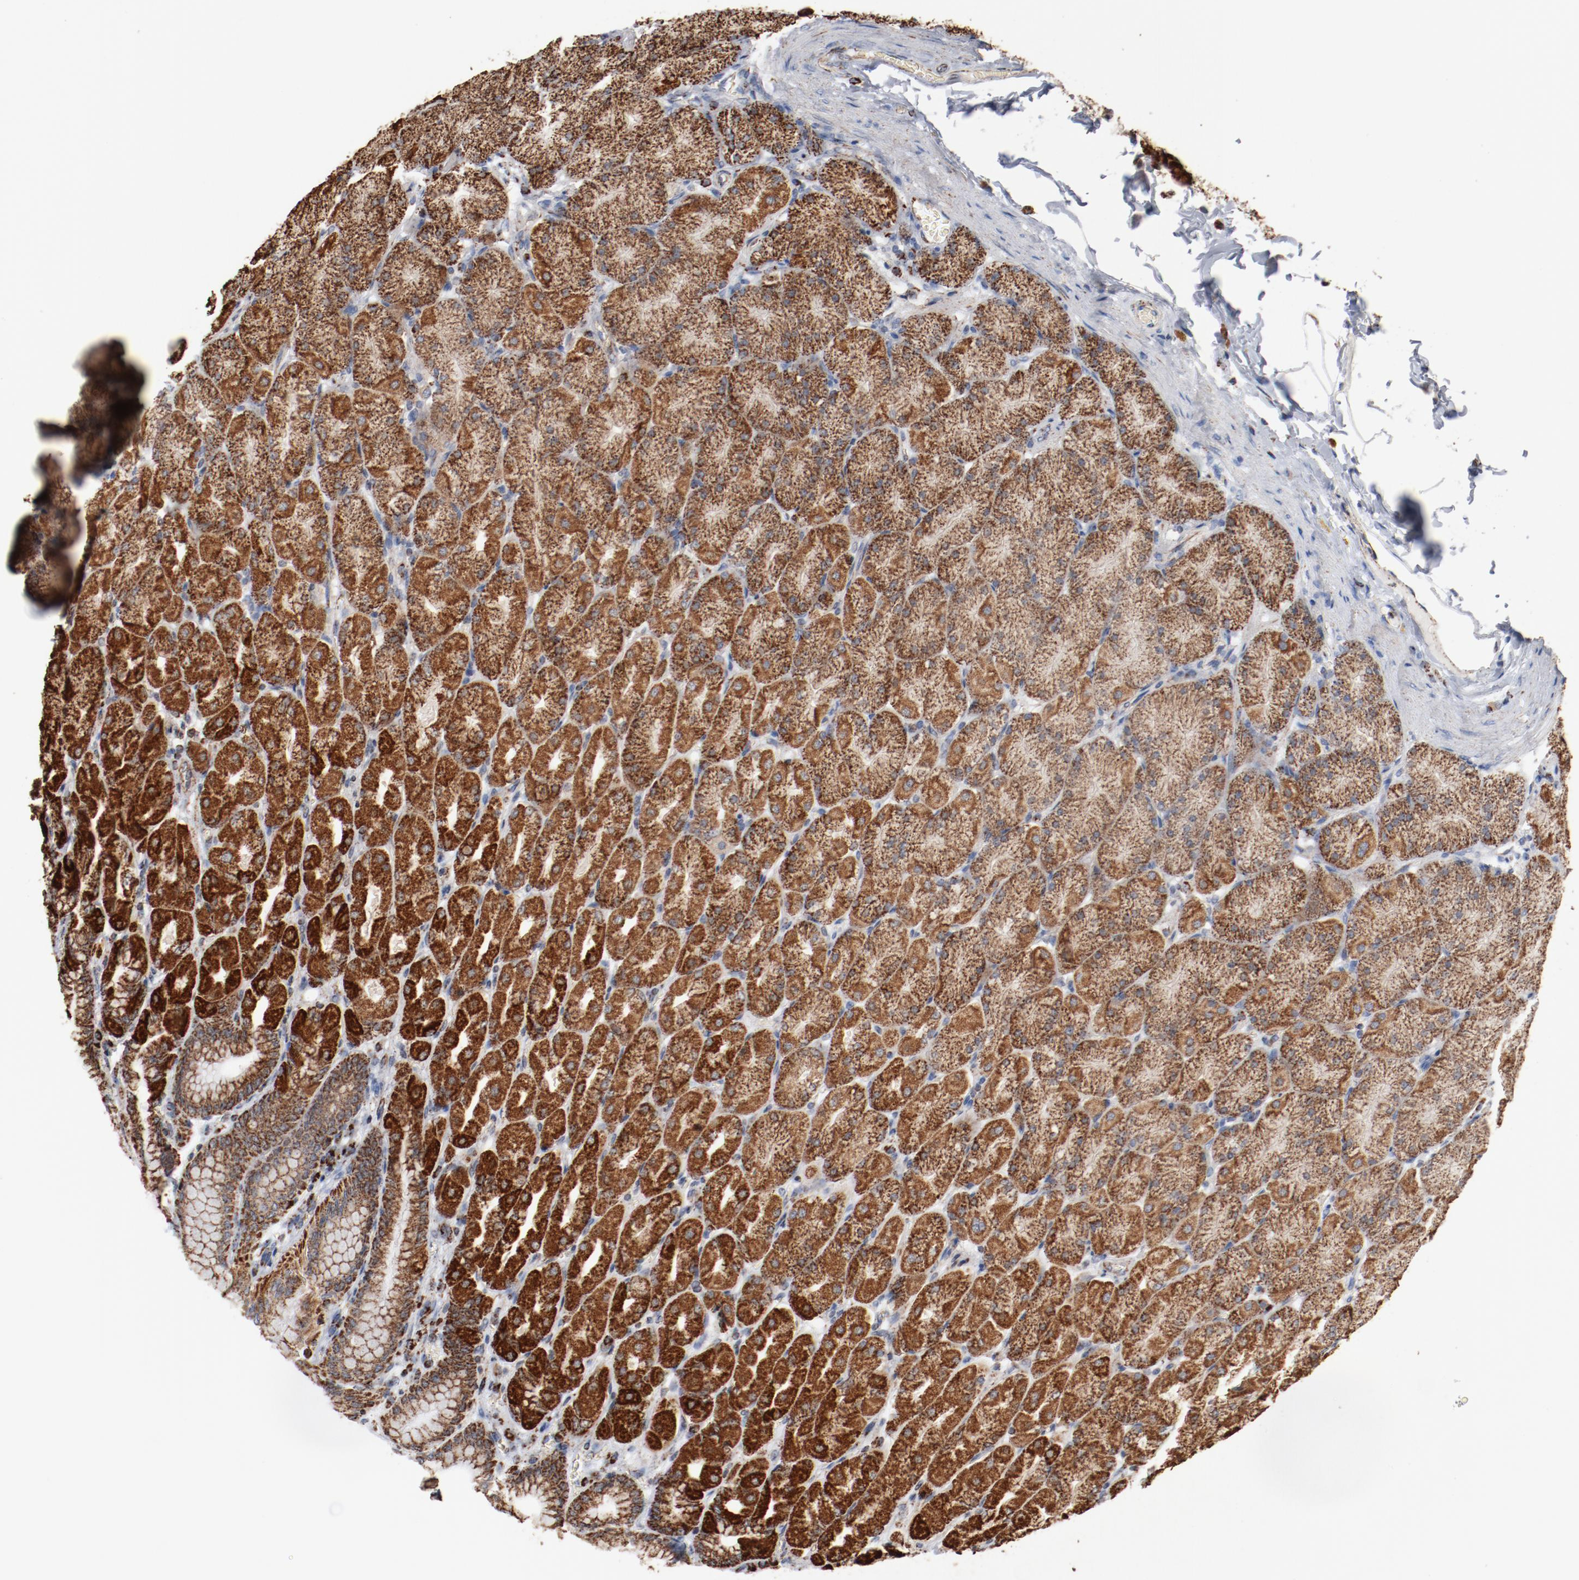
{"staining": {"intensity": "strong", "quantity": ">75%", "location": "cytoplasmic/membranous"}, "tissue": "stomach", "cell_type": "Glandular cells", "image_type": "normal", "snomed": [{"axis": "morphology", "description": "Normal tissue, NOS"}, {"axis": "topography", "description": "Stomach, upper"}], "caption": "Strong cytoplasmic/membranous protein staining is identified in about >75% of glandular cells in stomach.", "gene": "NDUFS4", "patient": {"sex": "female", "age": 56}}